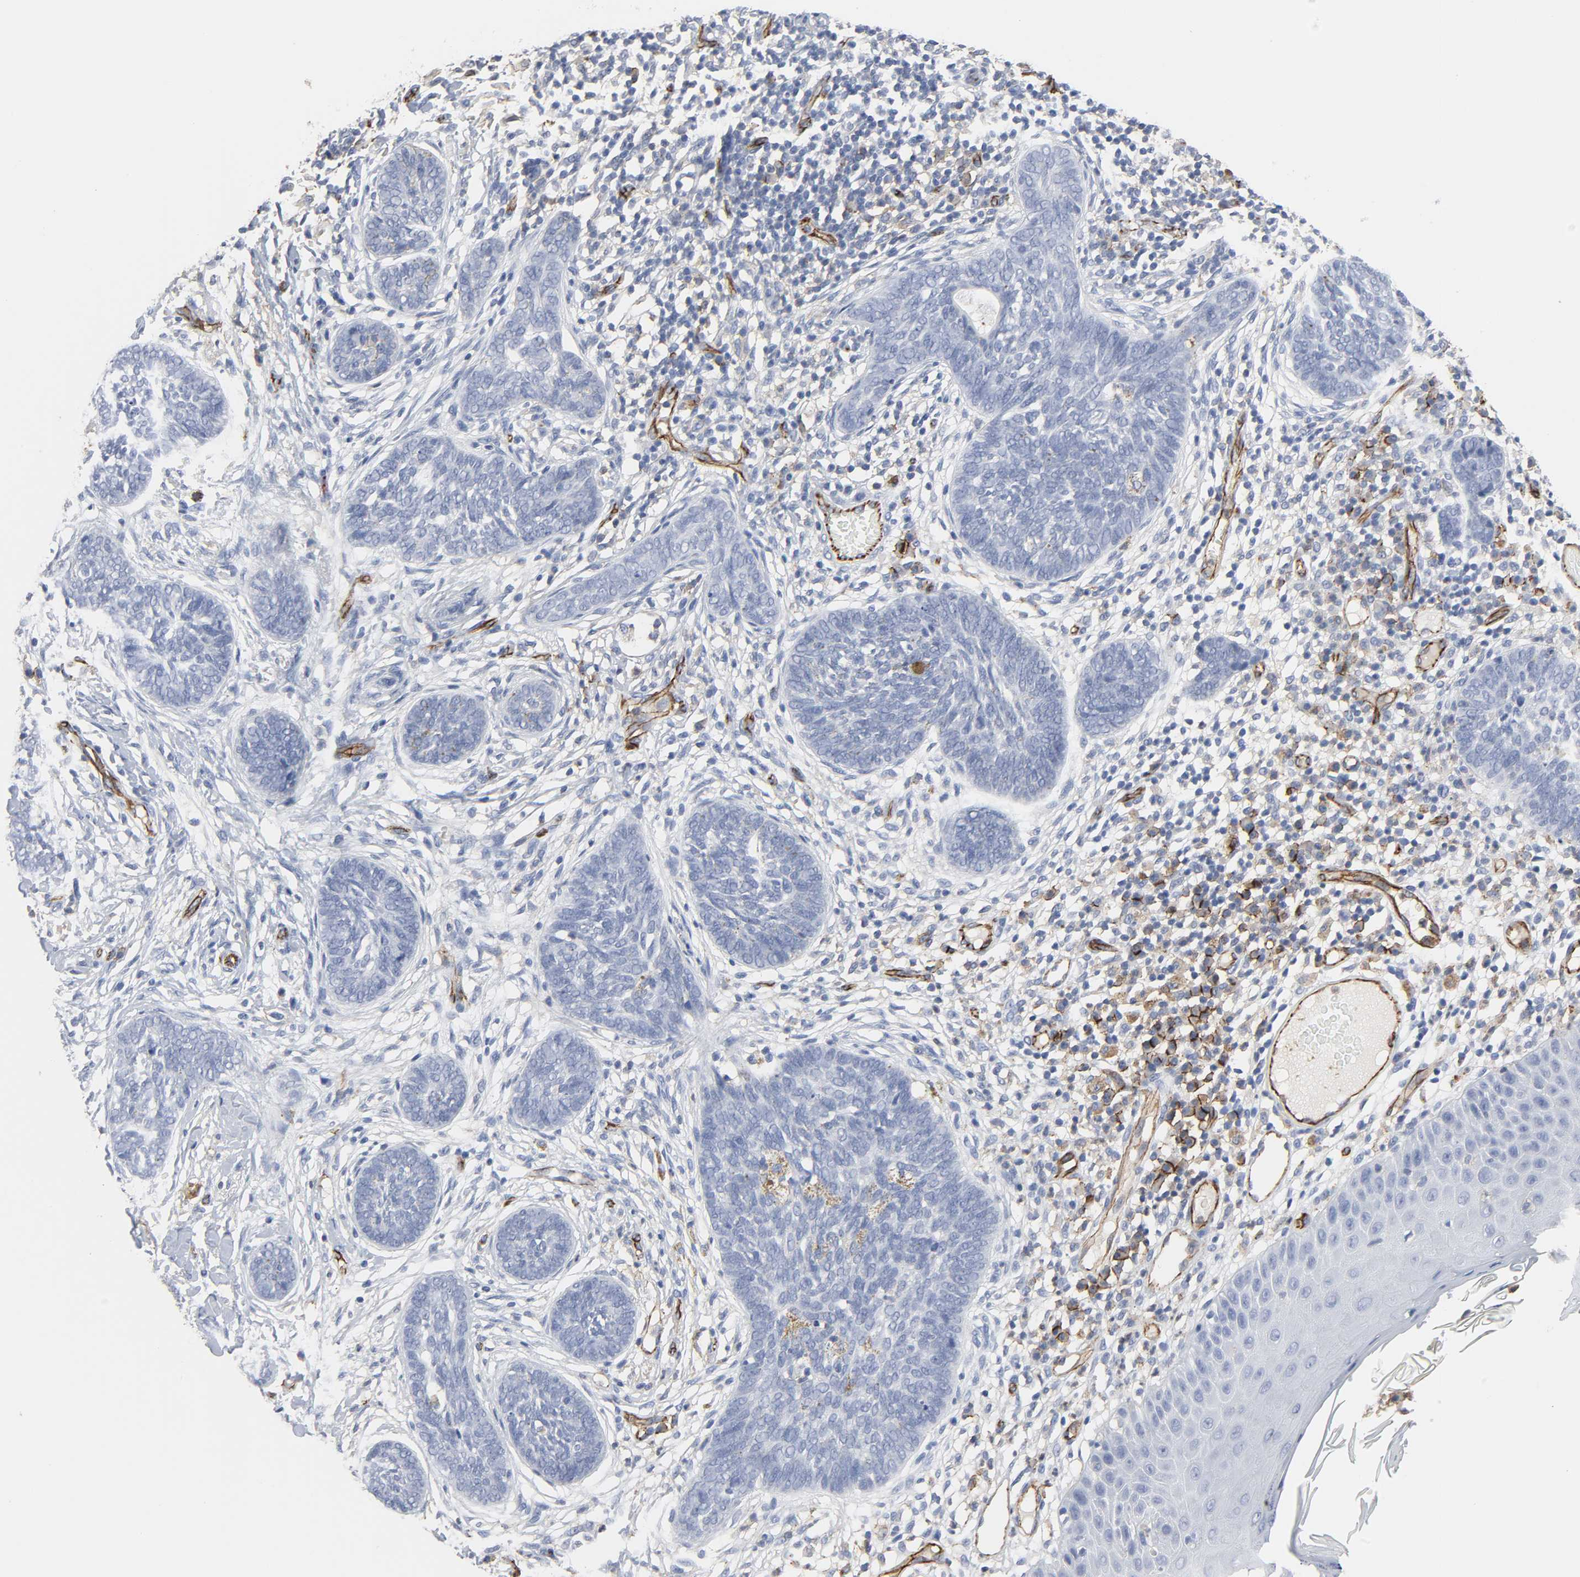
{"staining": {"intensity": "negative", "quantity": "none", "location": "none"}, "tissue": "skin cancer", "cell_type": "Tumor cells", "image_type": "cancer", "snomed": [{"axis": "morphology", "description": "Normal tissue, NOS"}, {"axis": "morphology", "description": "Basal cell carcinoma"}, {"axis": "topography", "description": "Skin"}], "caption": "Photomicrograph shows no significant protein positivity in tumor cells of skin cancer.", "gene": "PECAM1", "patient": {"sex": "male", "age": 87}}